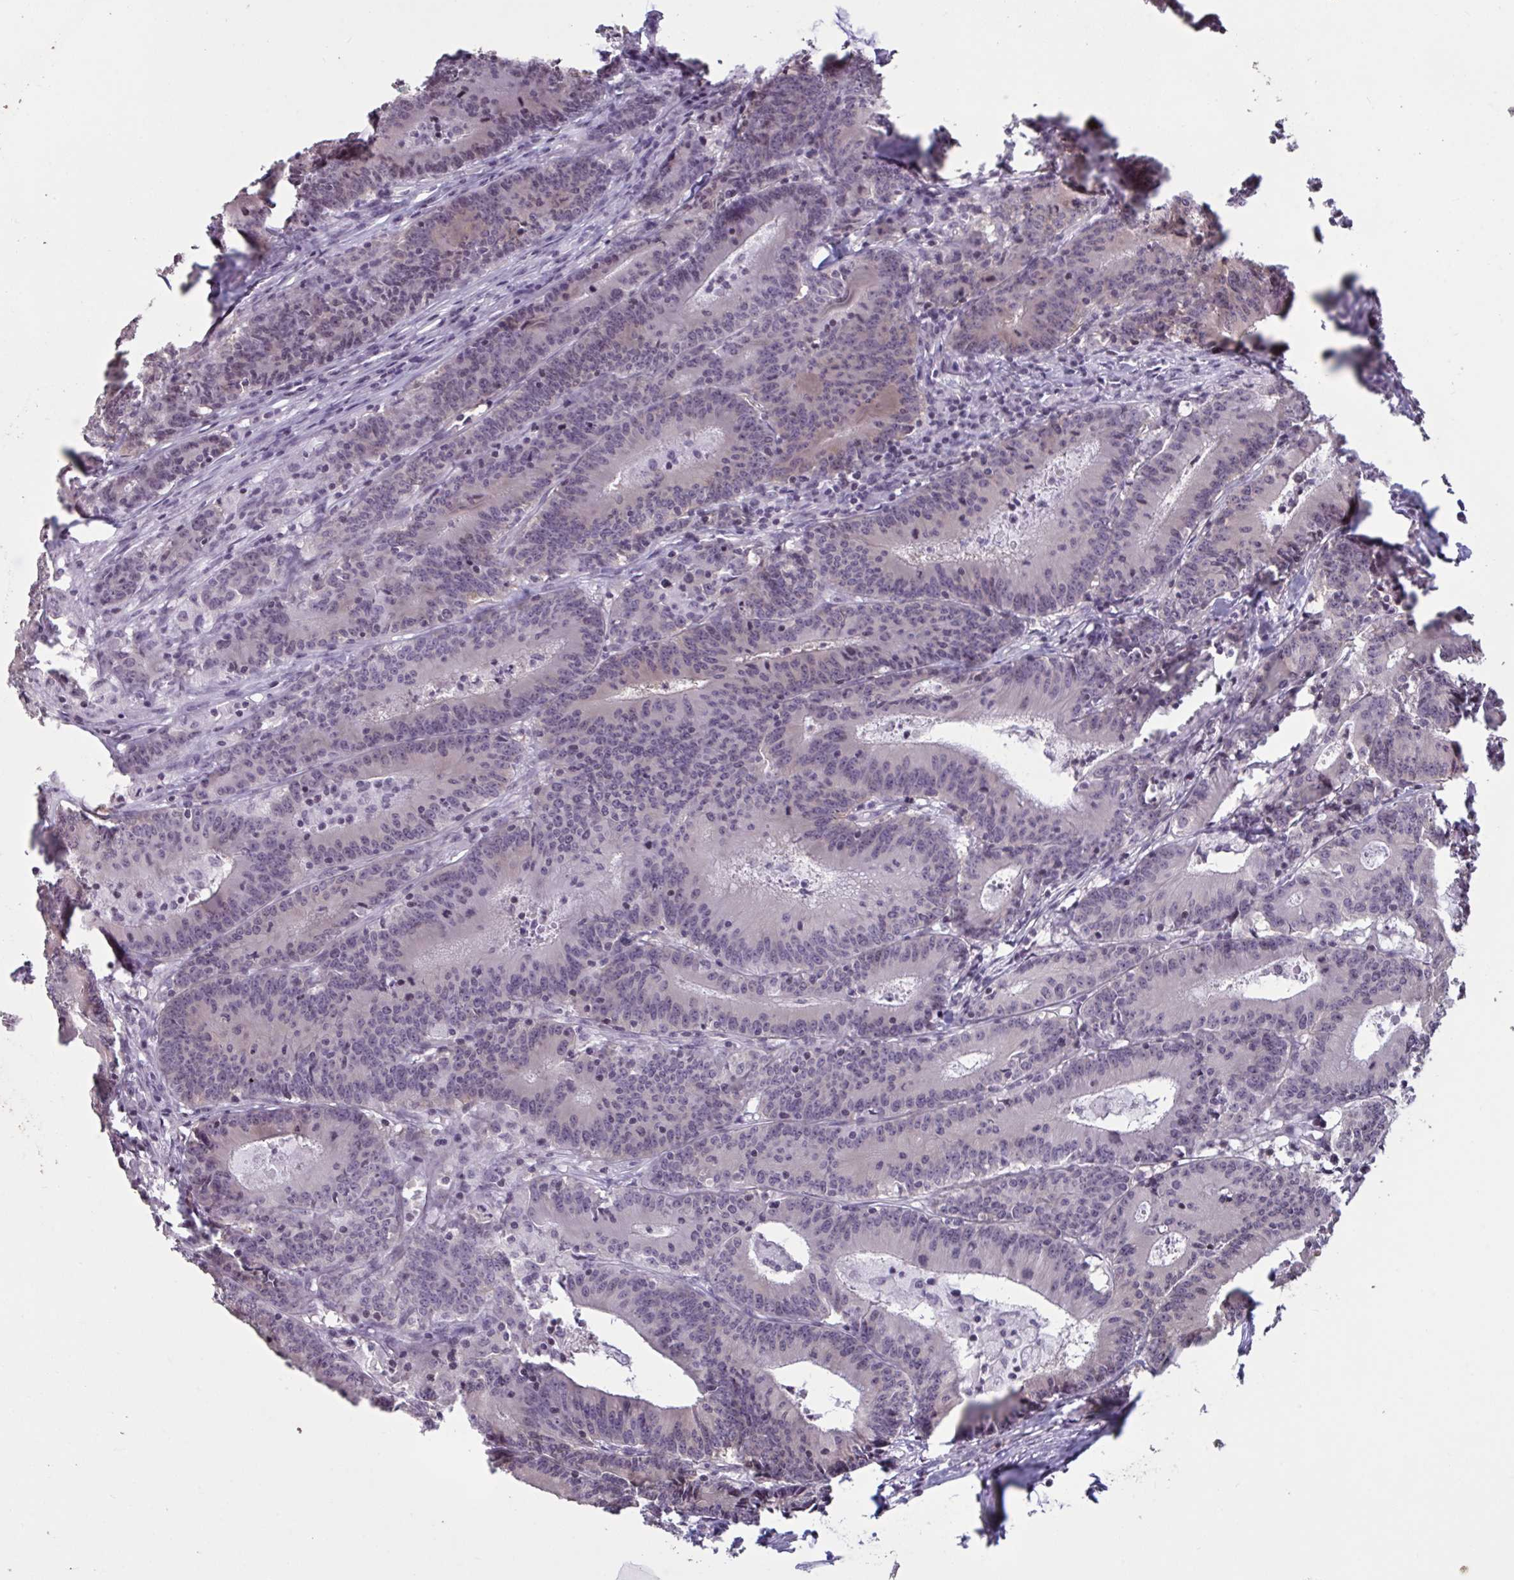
{"staining": {"intensity": "negative", "quantity": "none", "location": "none"}, "tissue": "colorectal cancer", "cell_type": "Tumor cells", "image_type": "cancer", "snomed": [{"axis": "morphology", "description": "Adenocarcinoma, NOS"}, {"axis": "topography", "description": "Colon"}], "caption": "A histopathology image of human colorectal cancer (adenocarcinoma) is negative for staining in tumor cells.", "gene": "TBC1D4", "patient": {"sex": "female", "age": 78}}